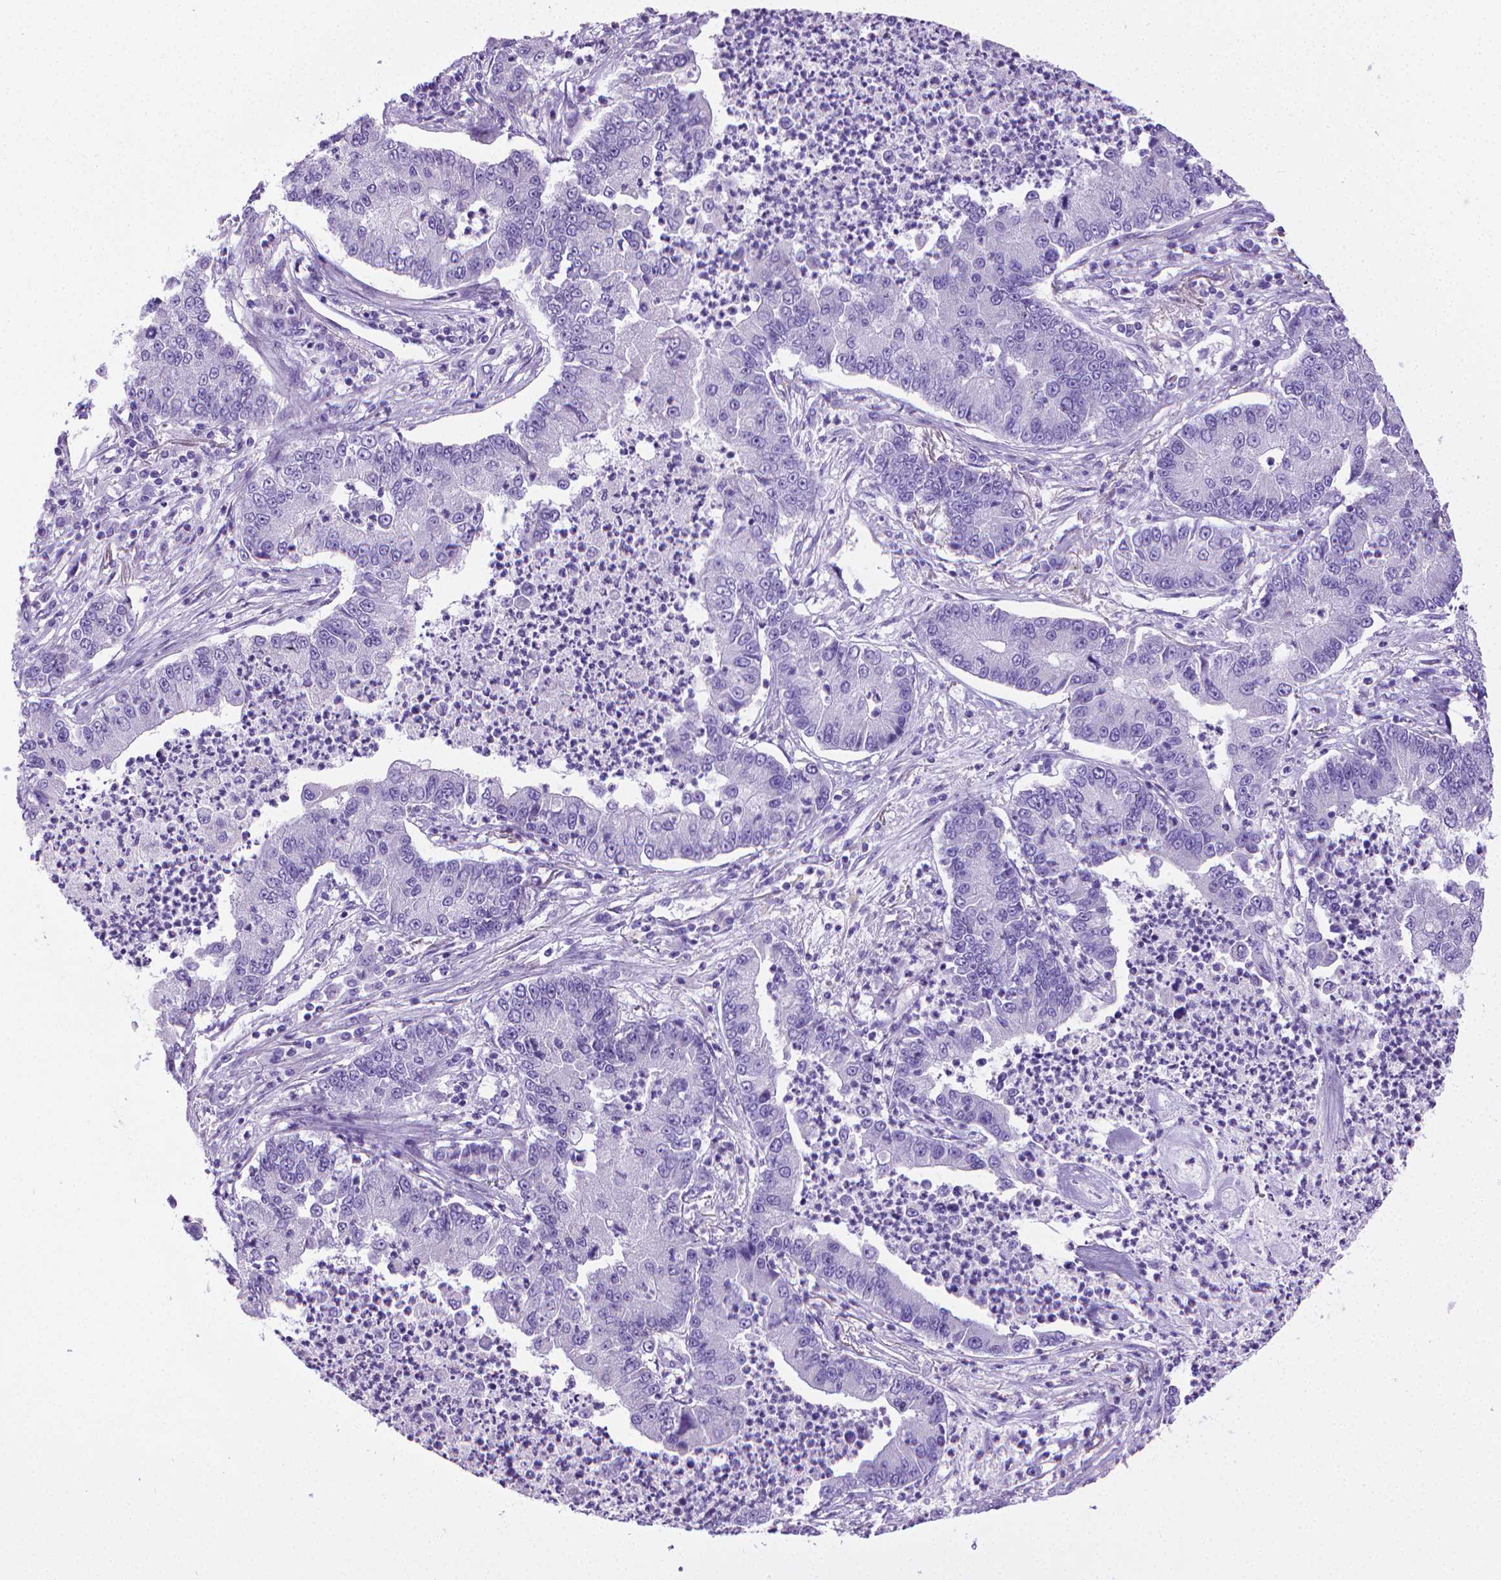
{"staining": {"intensity": "negative", "quantity": "none", "location": "none"}, "tissue": "lung cancer", "cell_type": "Tumor cells", "image_type": "cancer", "snomed": [{"axis": "morphology", "description": "Adenocarcinoma, NOS"}, {"axis": "topography", "description": "Lung"}], "caption": "Immunohistochemical staining of lung adenocarcinoma displays no significant expression in tumor cells.", "gene": "PNMA2", "patient": {"sex": "female", "age": 57}}